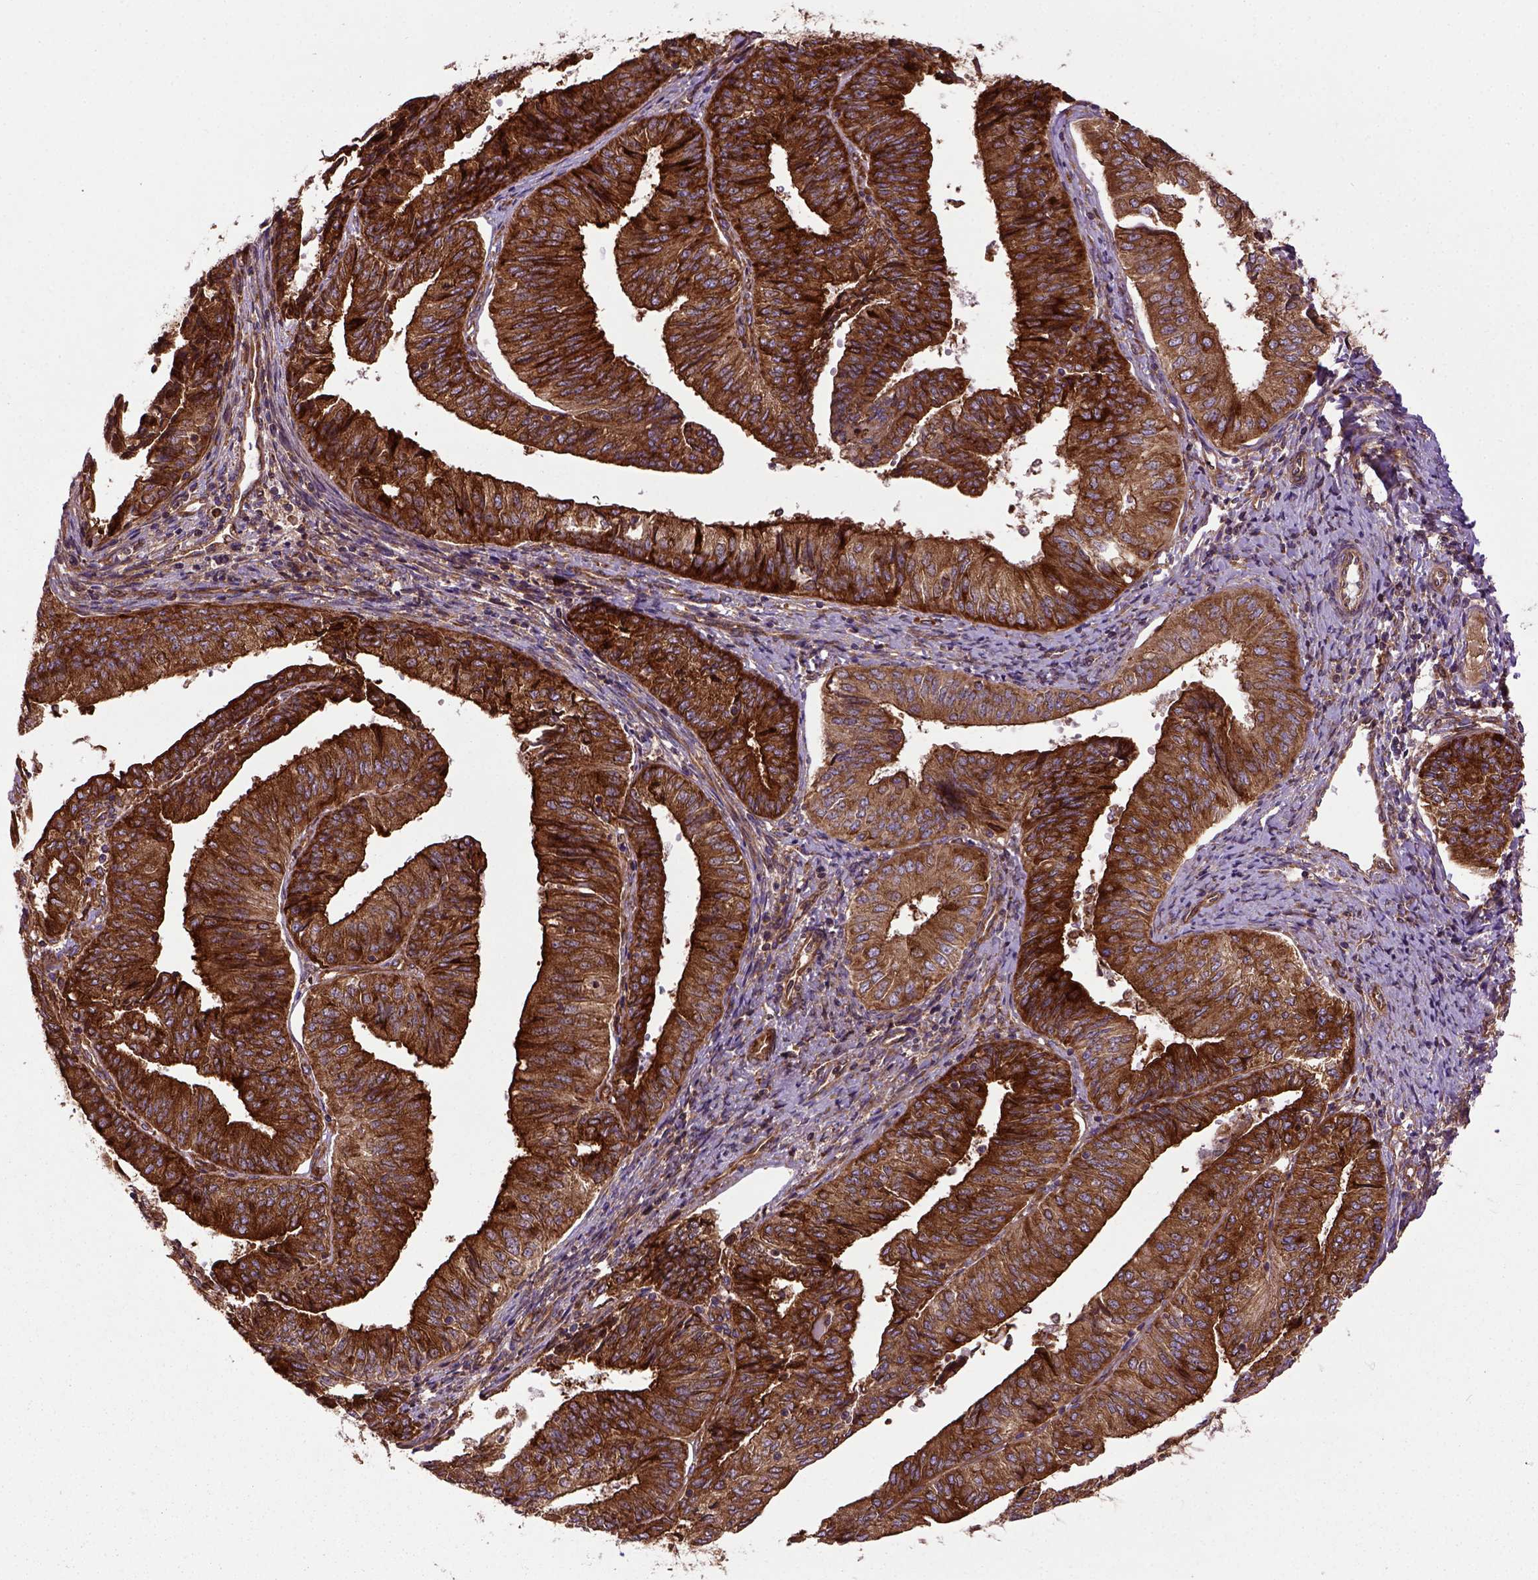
{"staining": {"intensity": "strong", "quantity": ">75%", "location": "cytoplasmic/membranous"}, "tissue": "endometrial cancer", "cell_type": "Tumor cells", "image_type": "cancer", "snomed": [{"axis": "morphology", "description": "Adenocarcinoma, NOS"}, {"axis": "topography", "description": "Endometrium"}], "caption": "Strong cytoplasmic/membranous staining is identified in about >75% of tumor cells in adenocarcinoma (endometrial).", "gene": "CAPRIN1", "patient": {"sex": "female", "age": 58}}